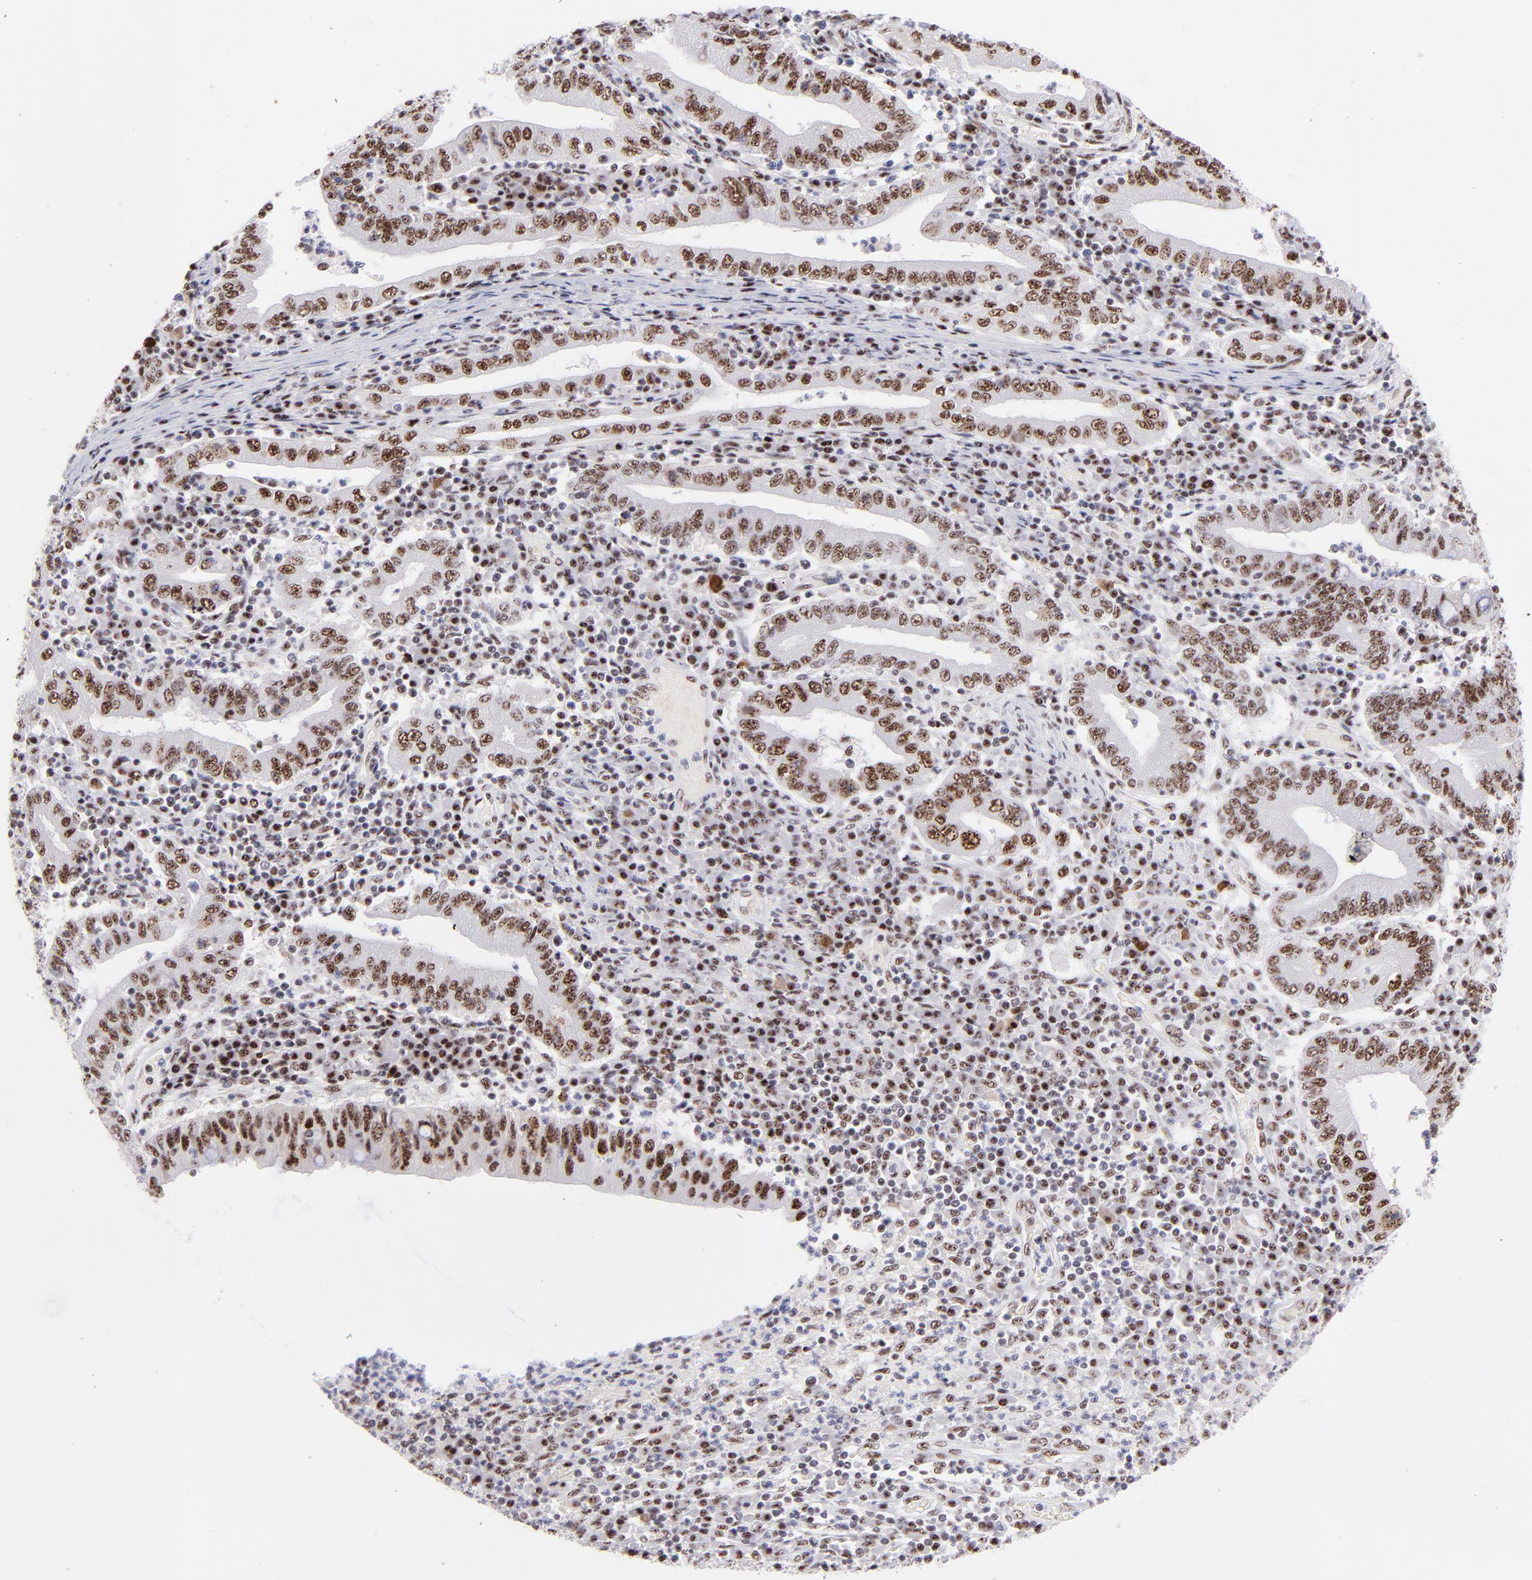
{"staining": {"intensity": "moderate", "quantity": ">75%", "location": "nuclear"}, "tissue": "stomach cancer", "cell_type": "Tumor cells", "image_type": "cancer", "snomed": [{"axis": "morphology", "description": "Normal tissue, NOS"}, {"axis": "morphology", "description": "Adenocarcinoma, NOS"}, {"axis": "topography", "description": "Esophagus"}, {"axis": "topography", "description": "Stomach, upper"}, {"axis": "topography", "description": "Peripheral nerve tissue"}], "caption": "Stomach cancer (adenocarcinoma) stained with a brown dye displays moderate nuclear positive expression in approximately >75% of tumor cells.", "gene": "CDC25C", "patient": {"sex": "male", "age": 62}}